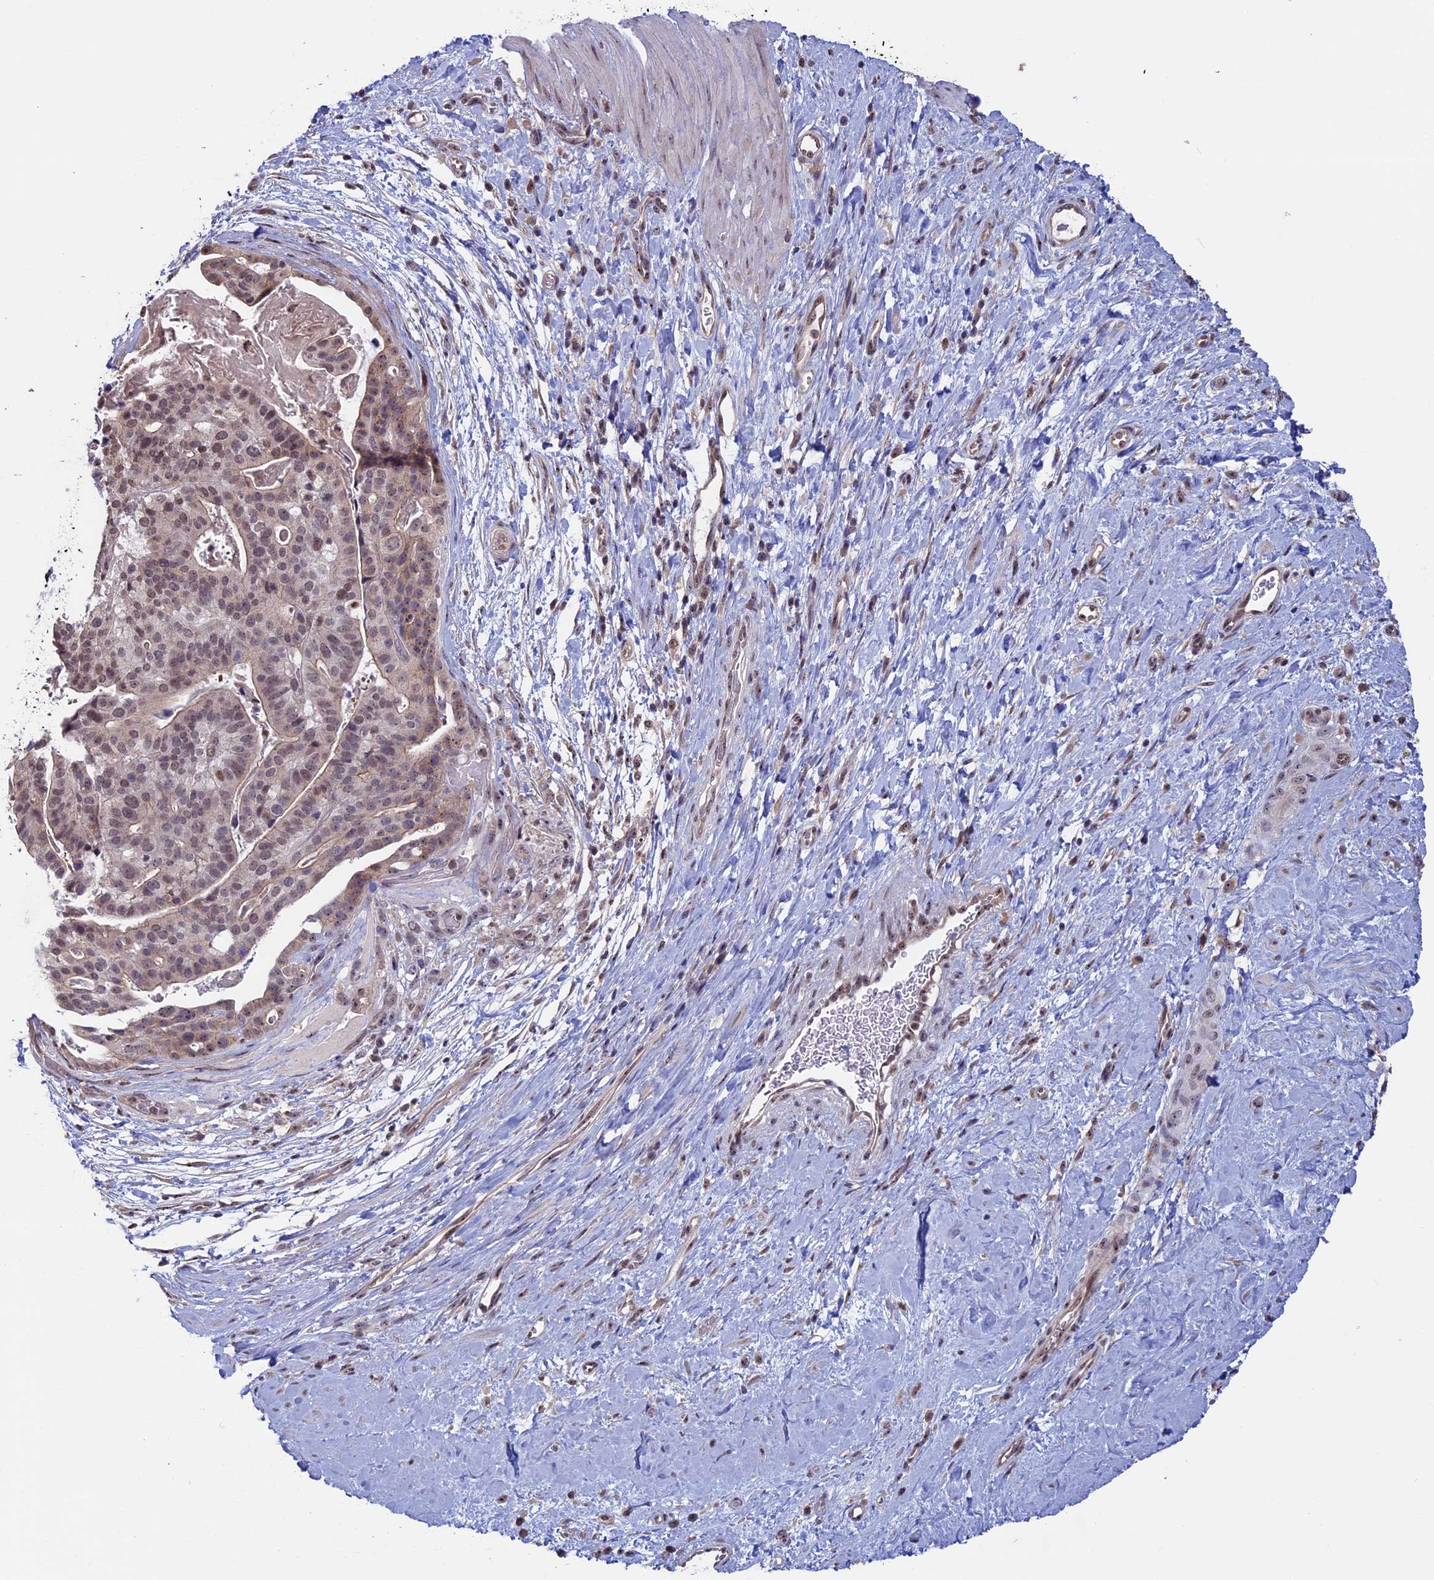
{"staining": {"intensity": "weak", "quantity": "25%-75%", "location": "cytoplasmic/membranous,nuclear"}, "tissue": "stomach cancer", "cell_type": "Tumor cells", "image_type": "cancer", "snomed": [{"axis": "morphology", "description": "Adenocarcinoma, NOS"}, {"axis": "topography", "description": "Stomach"}], "caption": "Immunohistochemistry (IHC) of stomach adenocarcinoma shows low levels of weak cytoplasmic/membranous and nuclear positivity in approximately 25%-75% of tumor cells.", "gene": "SPIRE1", "patient": {"sex": "male", "age": 48}}